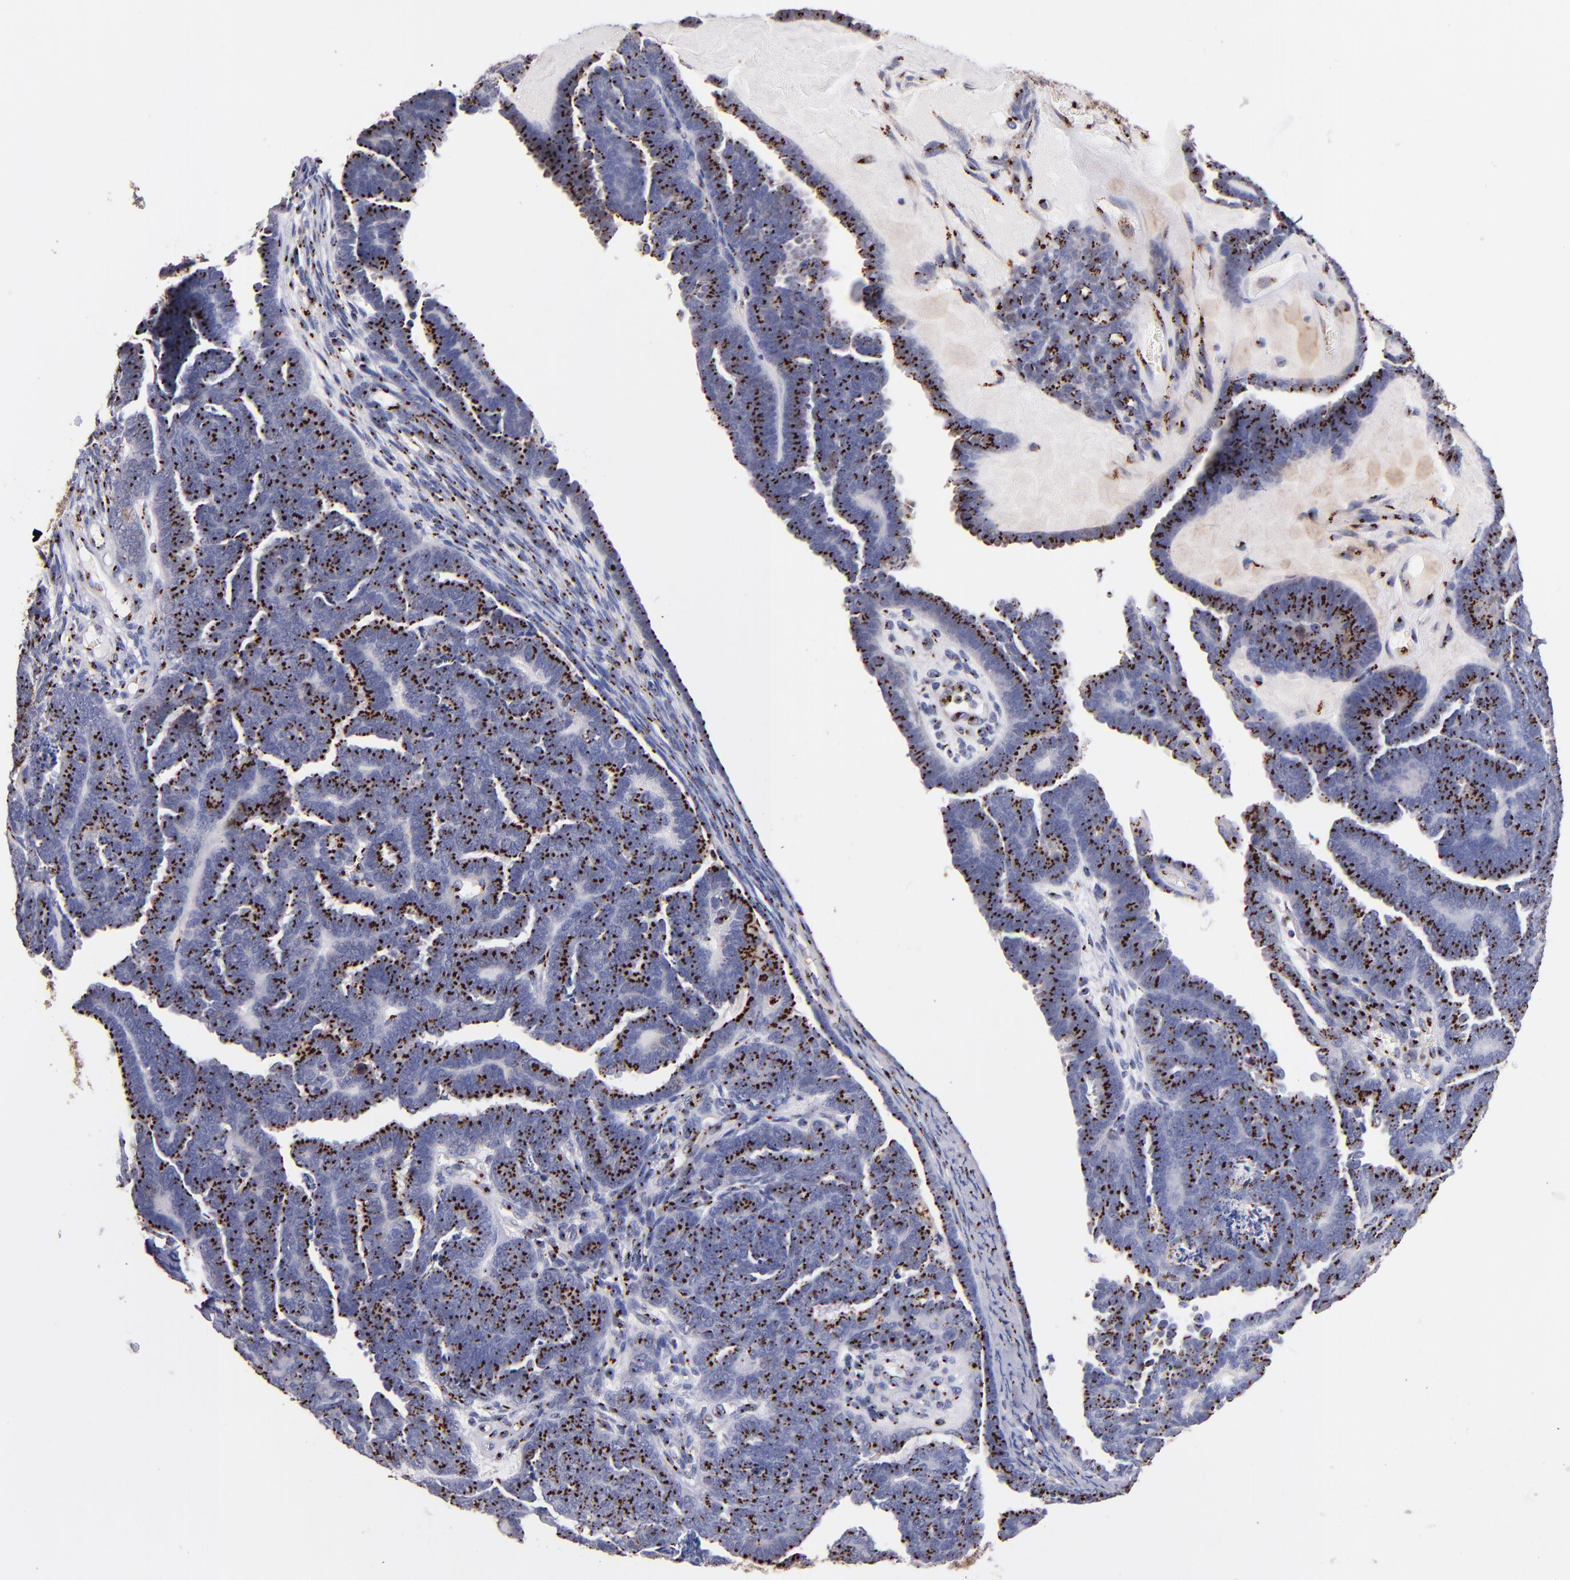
{"staining": {"intensity": "strong", "quantity": ">75%", "location": "cytoplasmic/membranous"}, "tissue": "endometrial cancer", "cell_type": "Tumor cells", "image_type": "cancer", "snomed": [{"axis": "morphology", "description": "Neoplasm, malignant, NOS"}, {"axis": "topography", "description": "Endometrium"}], "caption": "Immunohistochemical staining of endometrial cancer exhibits high levels of strong cytoplasmic/membranous expression in about >75% of tumor cells. (DAB IHC with brightfield microscopy, high magnification).", "gene": "GOLIM4", "patient": {"sex": "female", "age": 74}}